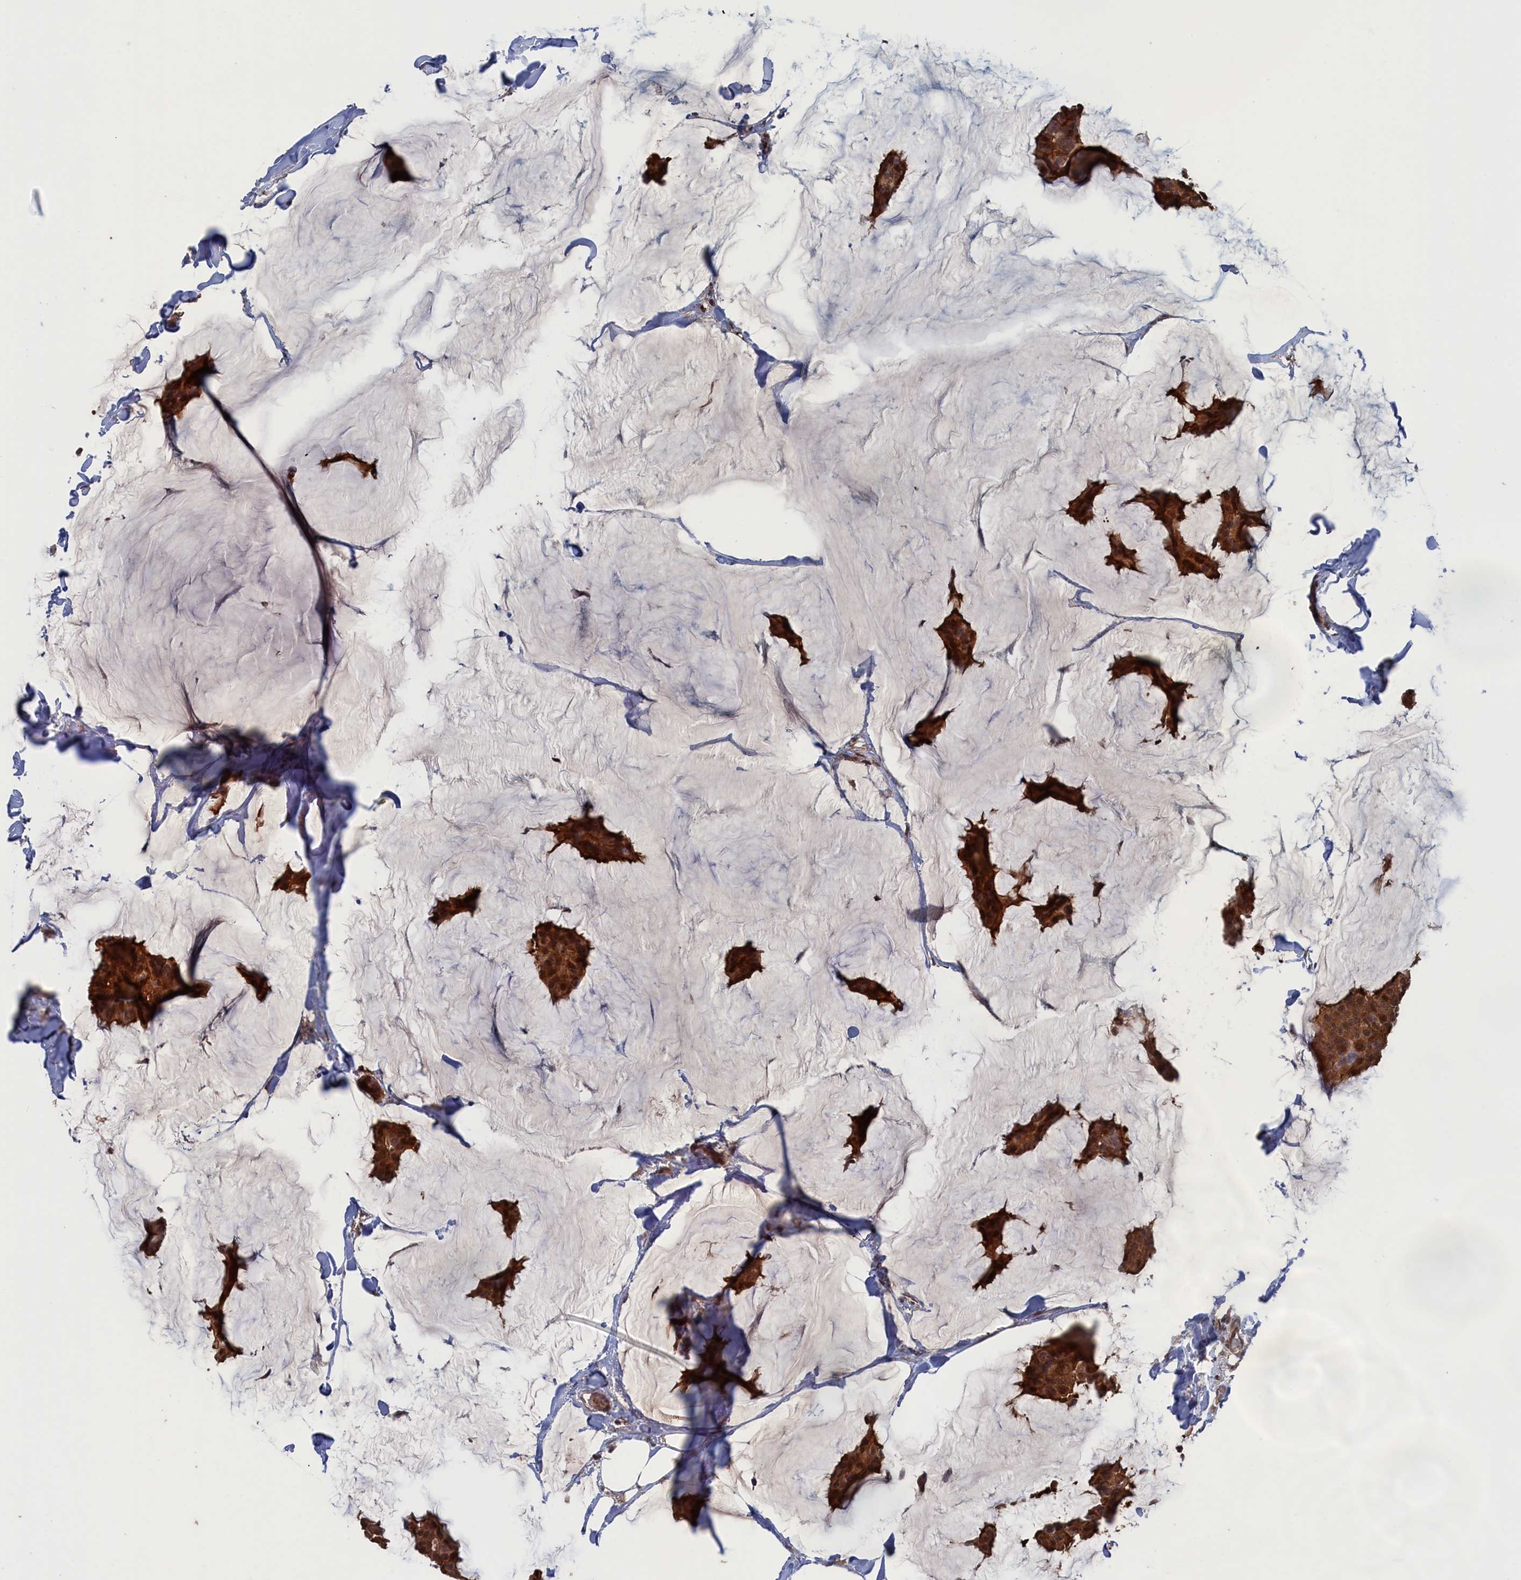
{"staining": {"intensity": "strong", "quantity": ">75%", "location": "cytoplasmic/membranous,nuclear"}, "tissue": "breast cancer", "cell_type": "Tumor cells", "image_type": "cancer", "snomed": [{"axis": "morphology", "description": "Duct carcinoma"}, {"axis": "topography", "description": "Breast"}], "caption": "Brown immunohistochemical staining in breast cancer (infiltrating ductal carcinoma) exhibits strong cytoplasmic/membranous and nuclear expression in about >75% of tumor cells.", "gene": "NUTF2", "patient": {"sex": "female", "age": 93}}